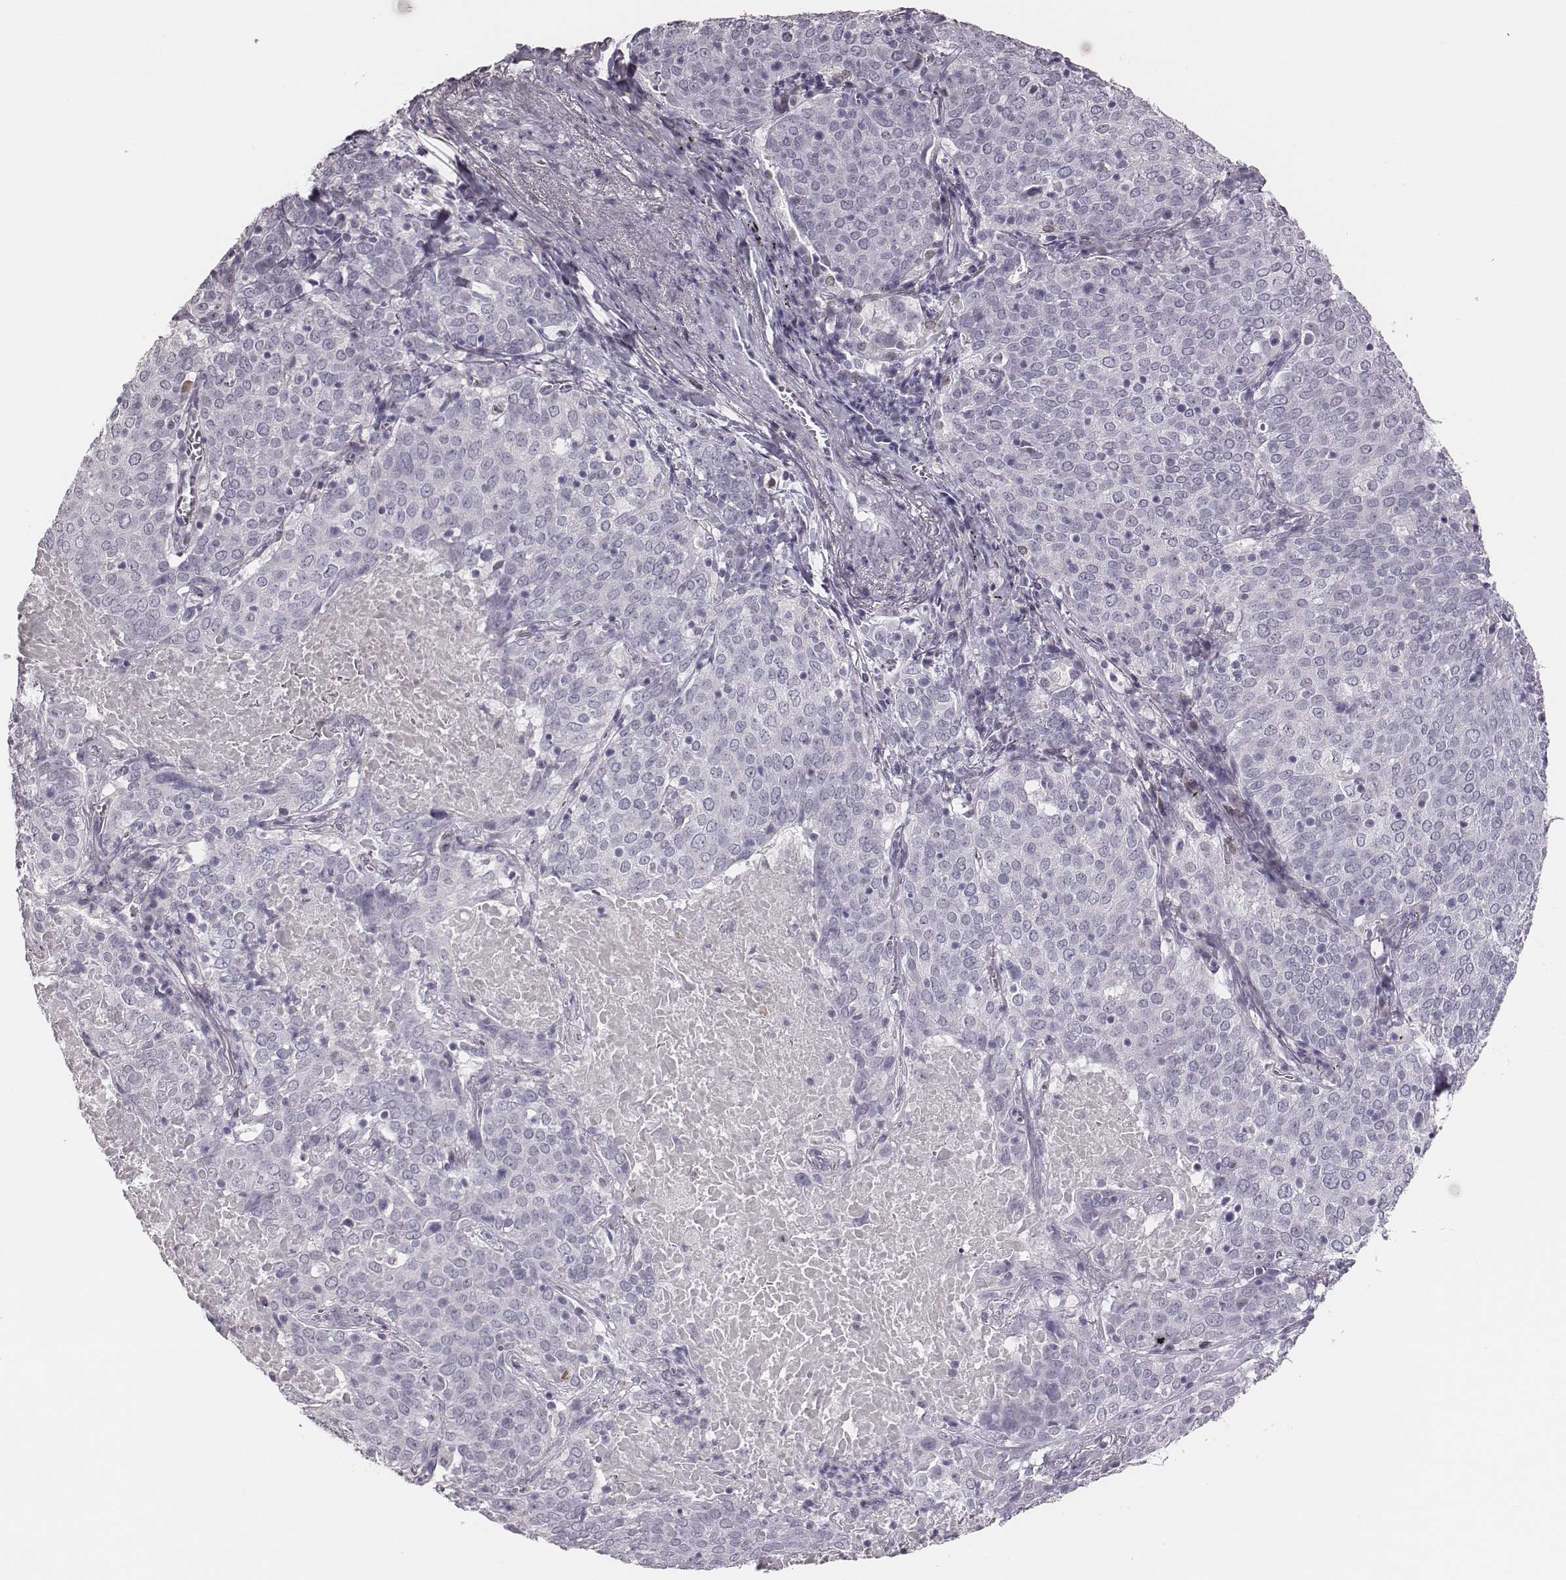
{"staining": {"intensity": "negative", "quantity": "none", "location": "none"}, "tissue": "lung cancer", "cell_type": "Tumor cells", "image_type": "cancer", "snomed": [{"axis": "morphology", "description": "Squamous cell carcinoma, NOS"}, {"axis": "topography", "description": "Lung"}], "caption": "Tumor cells are negative for protein expression in human lung squamous cell carcinoma.", "gene": "ADGRF4", "patient": {"sex": "male", "age": 82}}